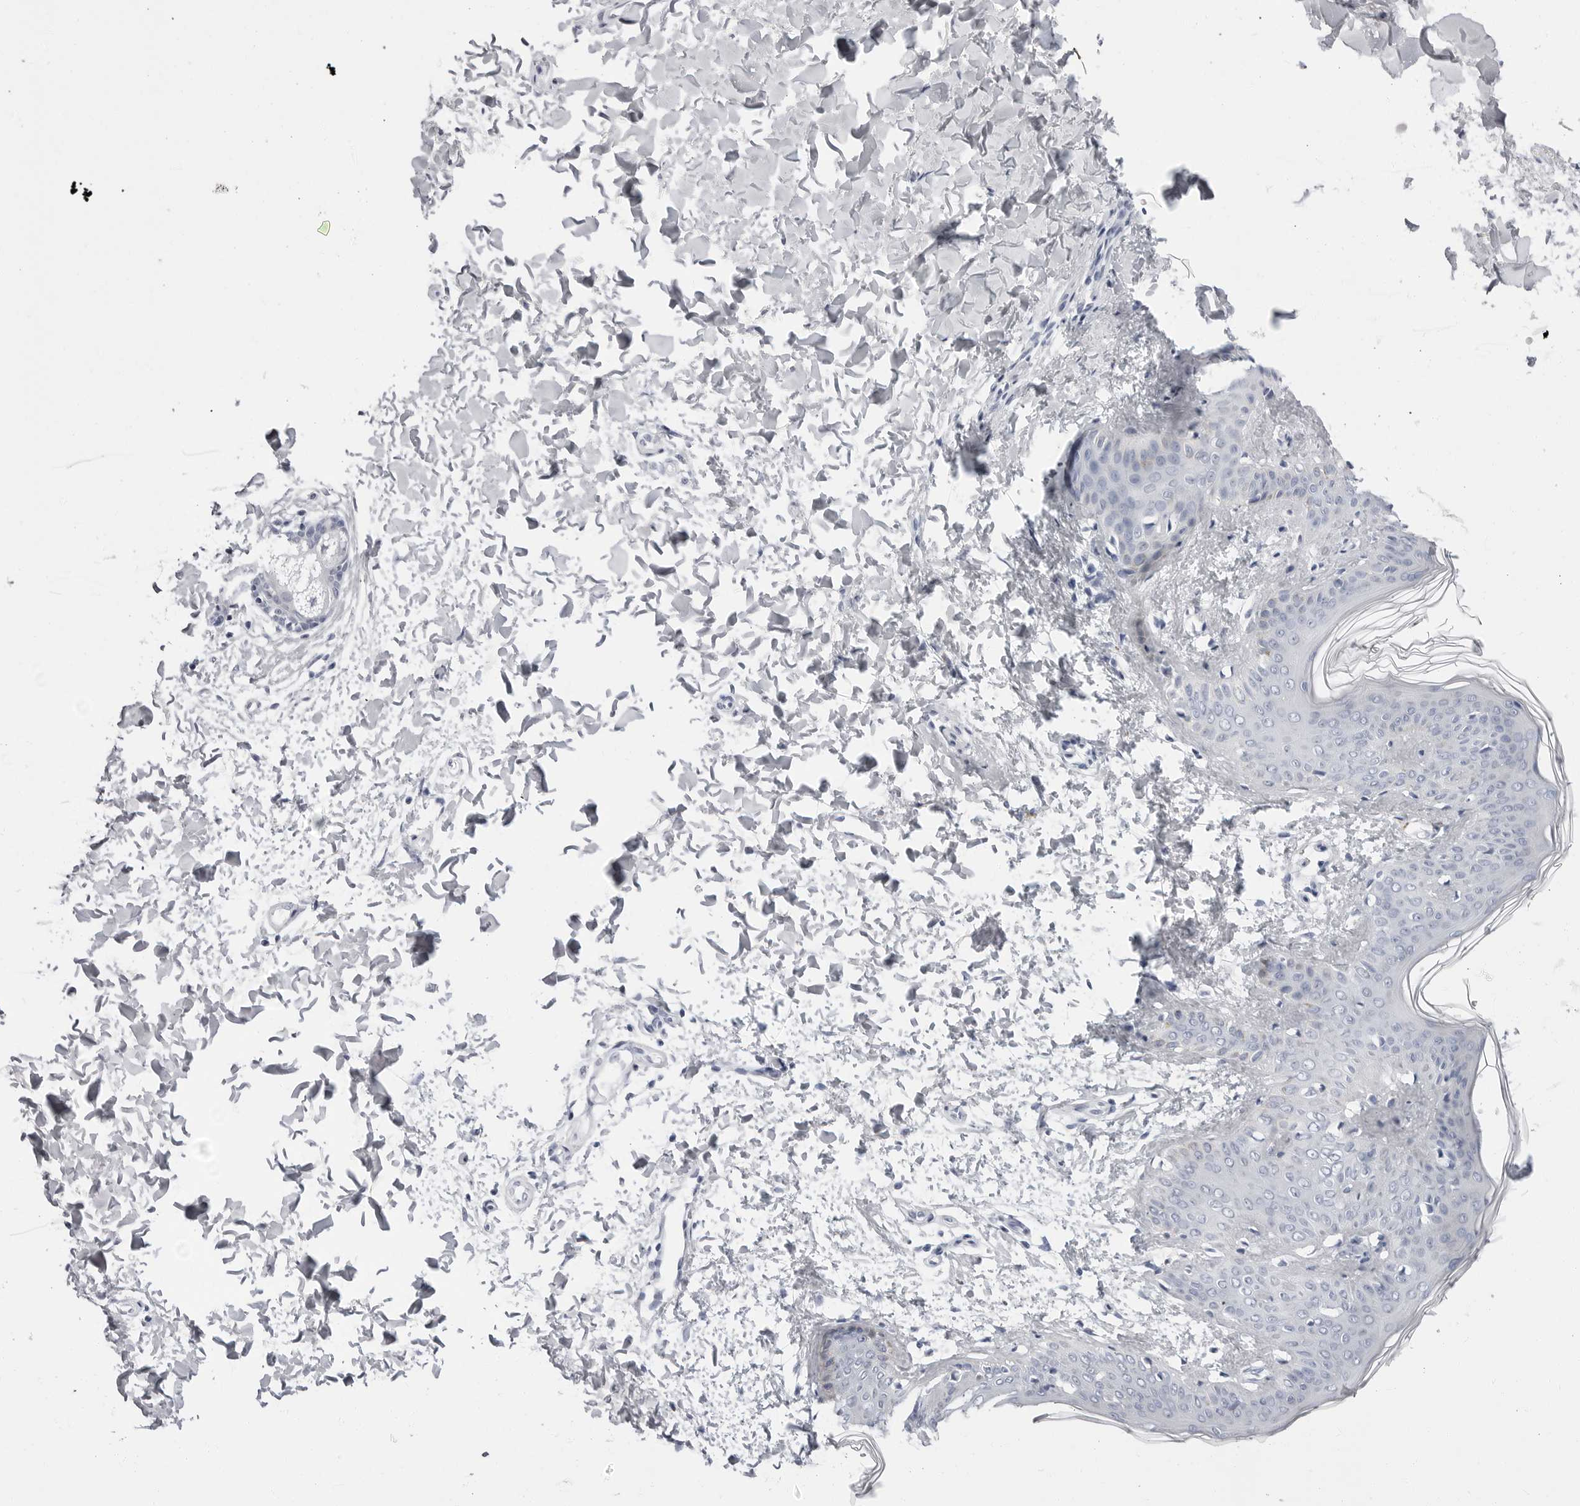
{"staining": {"intensity": "negative", "quantity": "none", "location": "none"}, "tissue": "skin", "cell_type": "Fibroblasts", "image_type": "normal", "snomed": [{"axis": "morphology", "description": "Normal tissue, NOS"}, {"axis": "topography", "description": "Skin"}], "caption": "Immunohistochemical staining of normal skin exhibits no significant staining in fibroblasts. (Brightfield microscopy of DAB IHC at high magnification).", "gene": "ERICH3", "patient": {"sex": "female", "age": 17}}